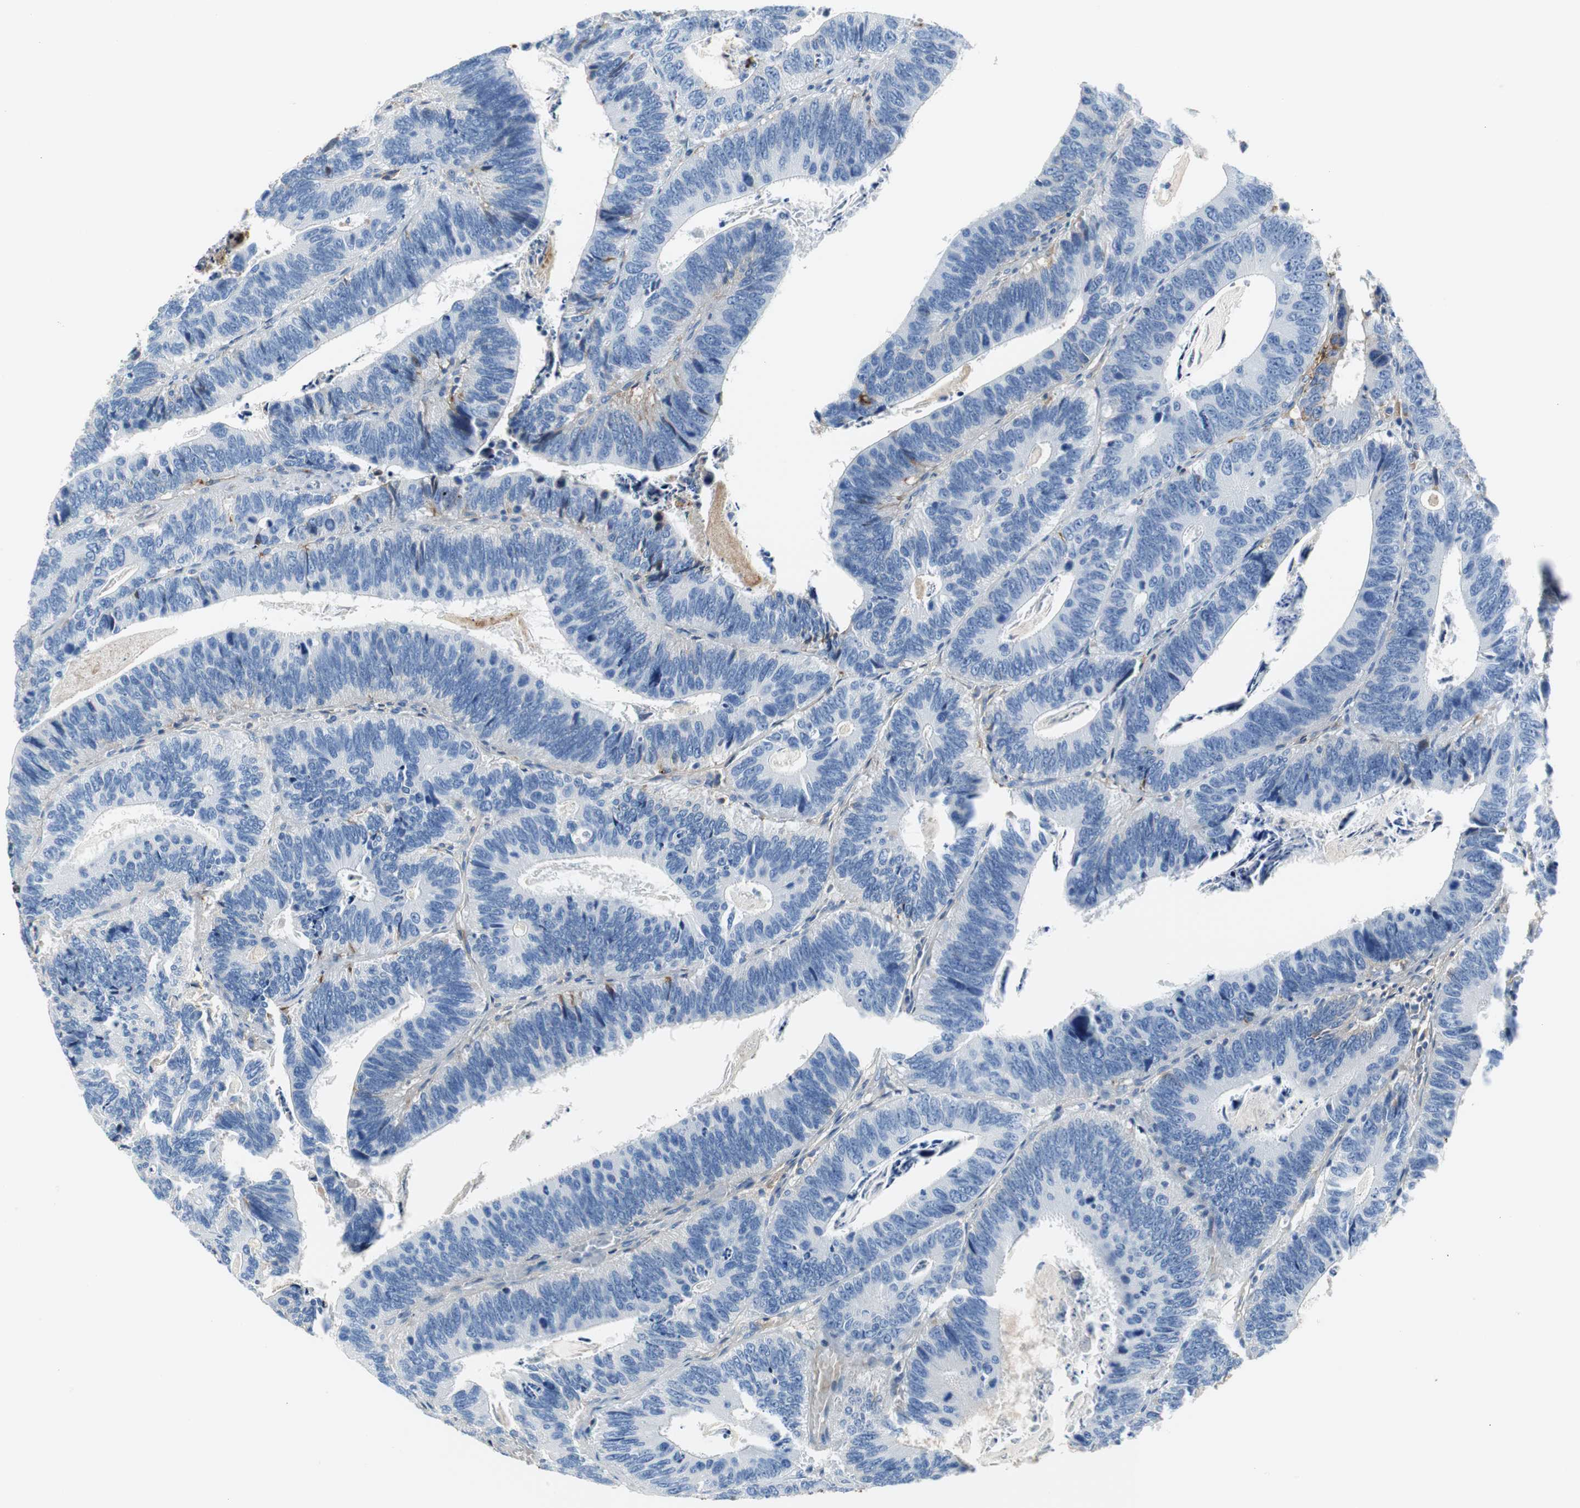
{"staining": {"intensity": "weak", "quantity": "<25%", "location": "cytoplasmic/membranous"}, "tissue": "colorectal cancer", "cell_type": "Tumor cells", "image_type": "cancer", "snomed": [{"axis": "morphology", "description": "Adenocarcinoma, NOS"}, {"axis": "topography", "description": "Colon"}], "caption": "Tumor cells show no significant protein staining in adenocarcinoma (colorectal).", "gene": "APCS", "patient": {"sex": "male", "age": 72}}